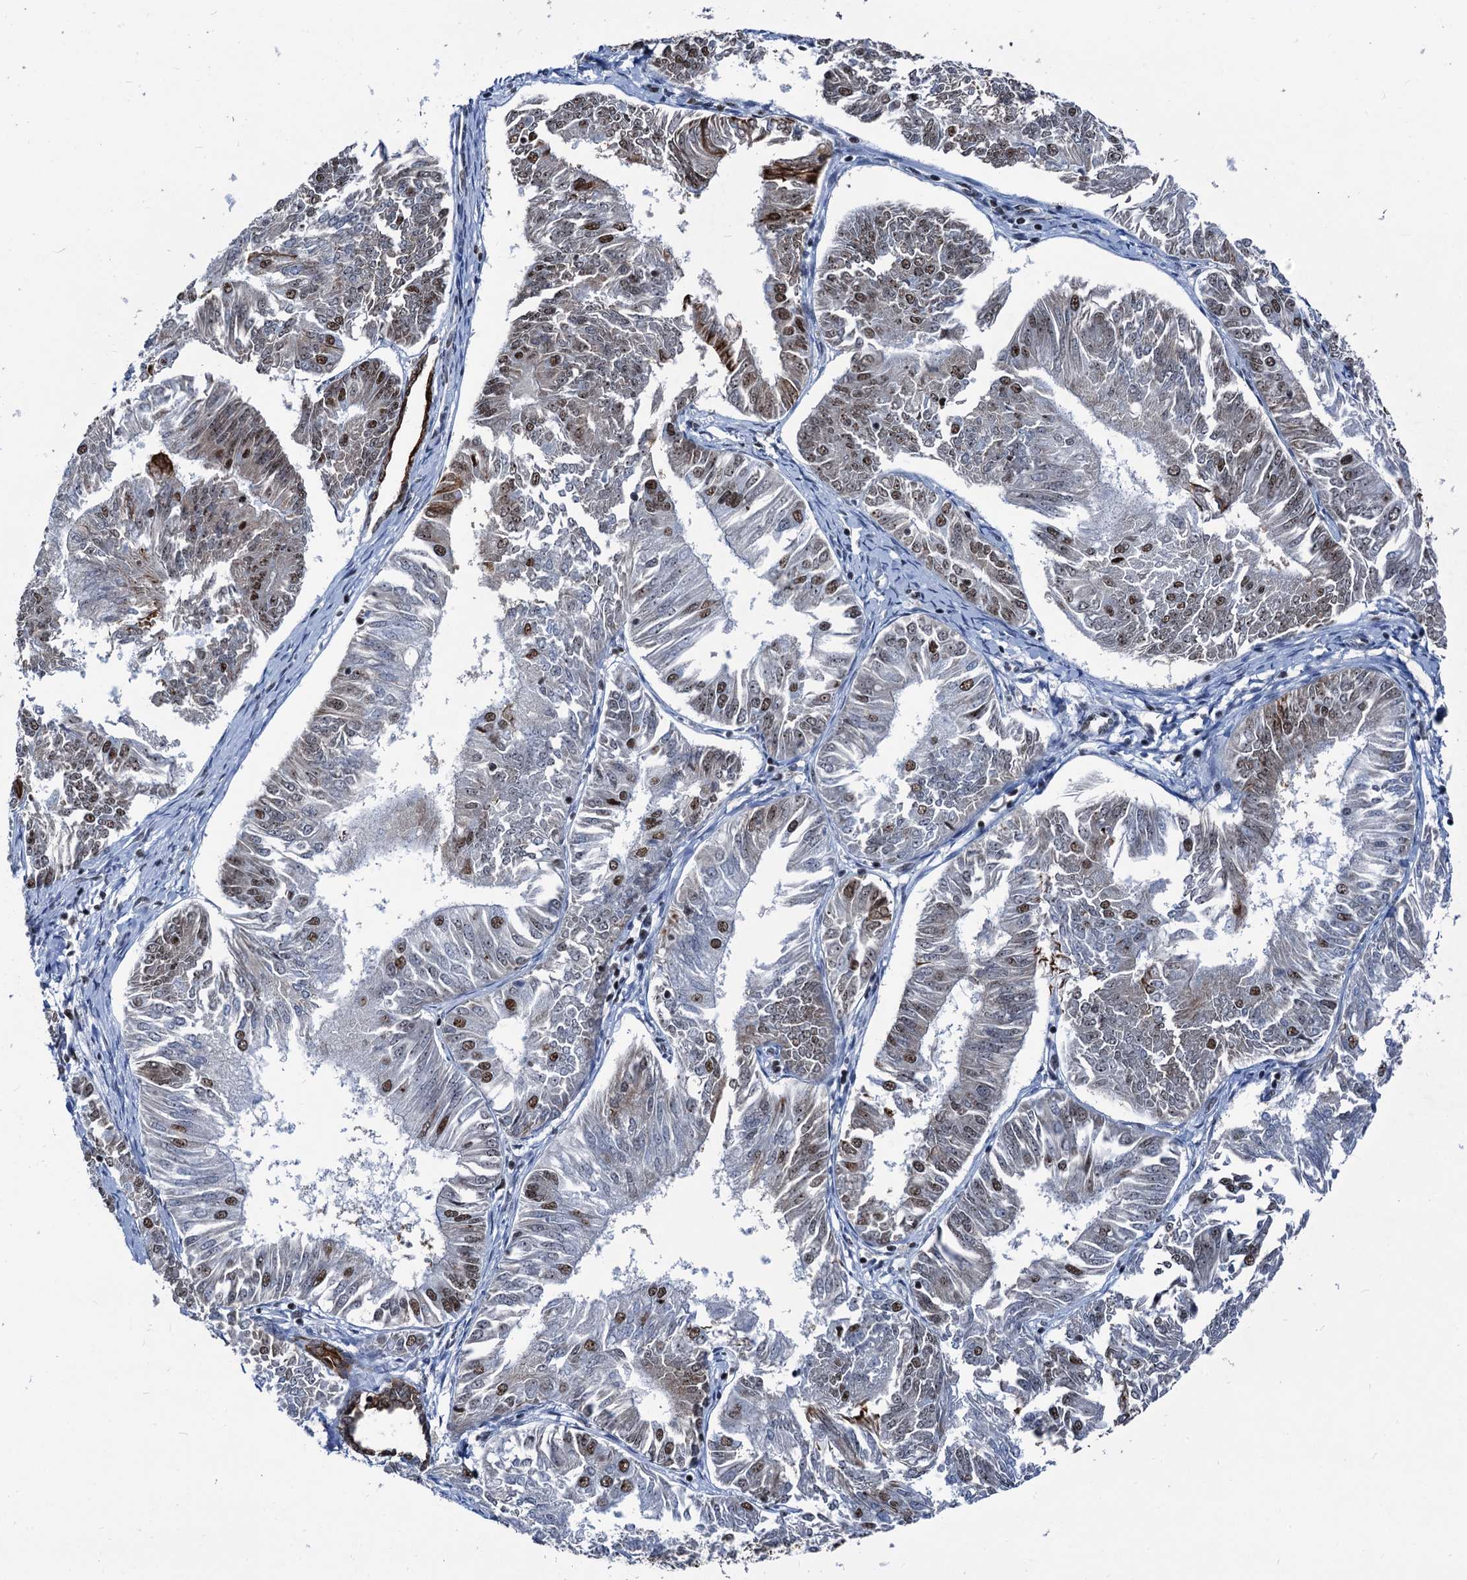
{"staining": {"intensity": "moderate", "quantity": "25%-75%", "location": "nuclear"}, "tissue": "endometrial cancer", "cell_type": "Tumor cells", "image_type": "cancer", "snomed": [{"axis": "morphology", "description": "Adenocarcinoma, NOS"}, {"axis": "topography", "description": "Endometrium"}], "caption": "Tumor cells exhibit medium levels of moderate nuclear expression in about 25%-75% of cells in human endometrial cancer (adenocarcinoma).", "gene": "DDX23", "patient": {"sex": "female", "age": 58}}